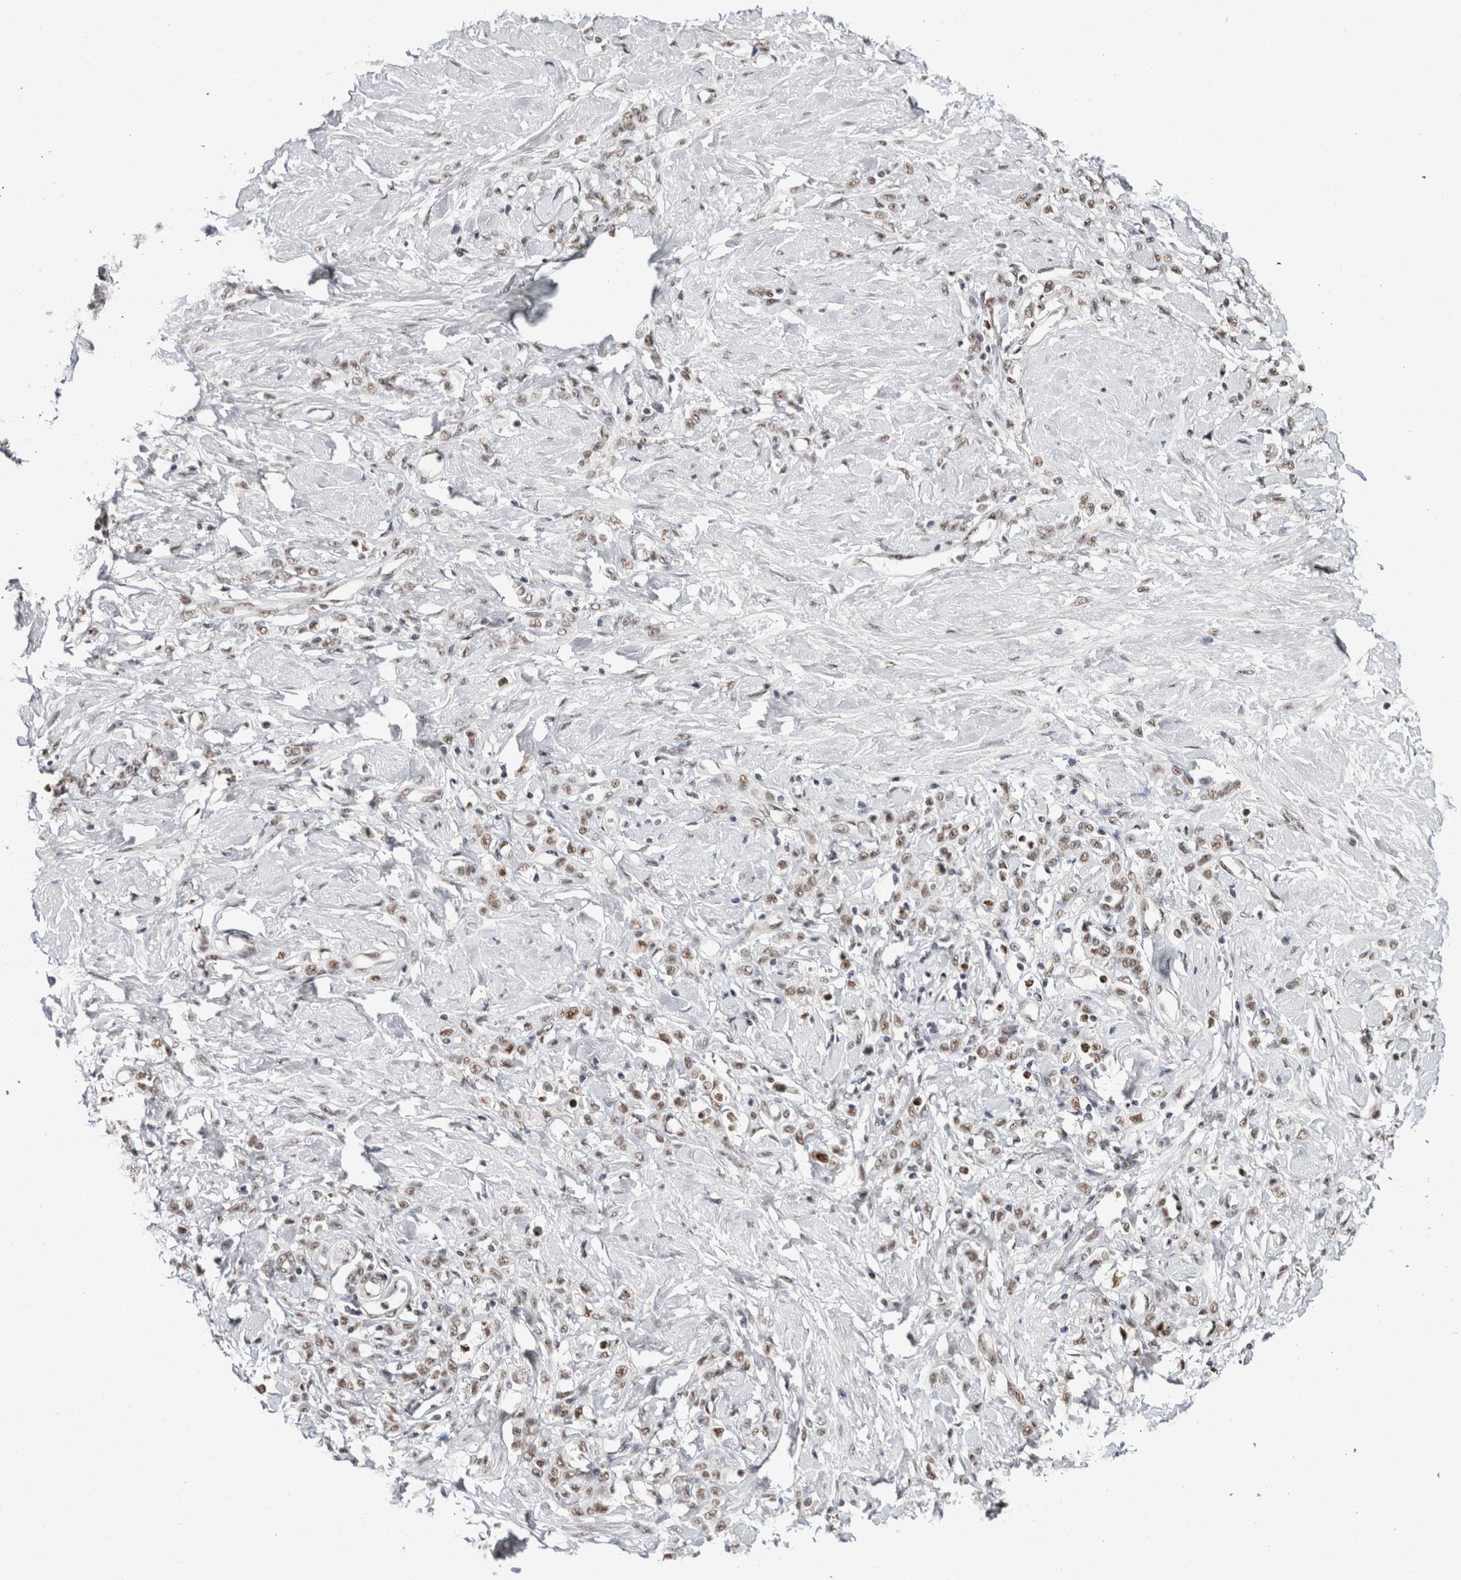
{"staining": {"intensity": "weak", "quantity": ">75%", "location": "nuclear"}, "tissue": "stomach cancer", "cell_type": "Tumor cells", "image_type": "cancer", "snomed": [{"axis": "morphology", "description": "Adenocarcinoma, NOS"}, {"axis": "topography", "description": "Stomach"}], "caption": "A brown stain shows weak nuclear positivity of a protein in human stomach cancer (adenocarcinoma) tumor cells.", "gene": "MKNK1", "patient": {"sex": "male", "age": 82}}